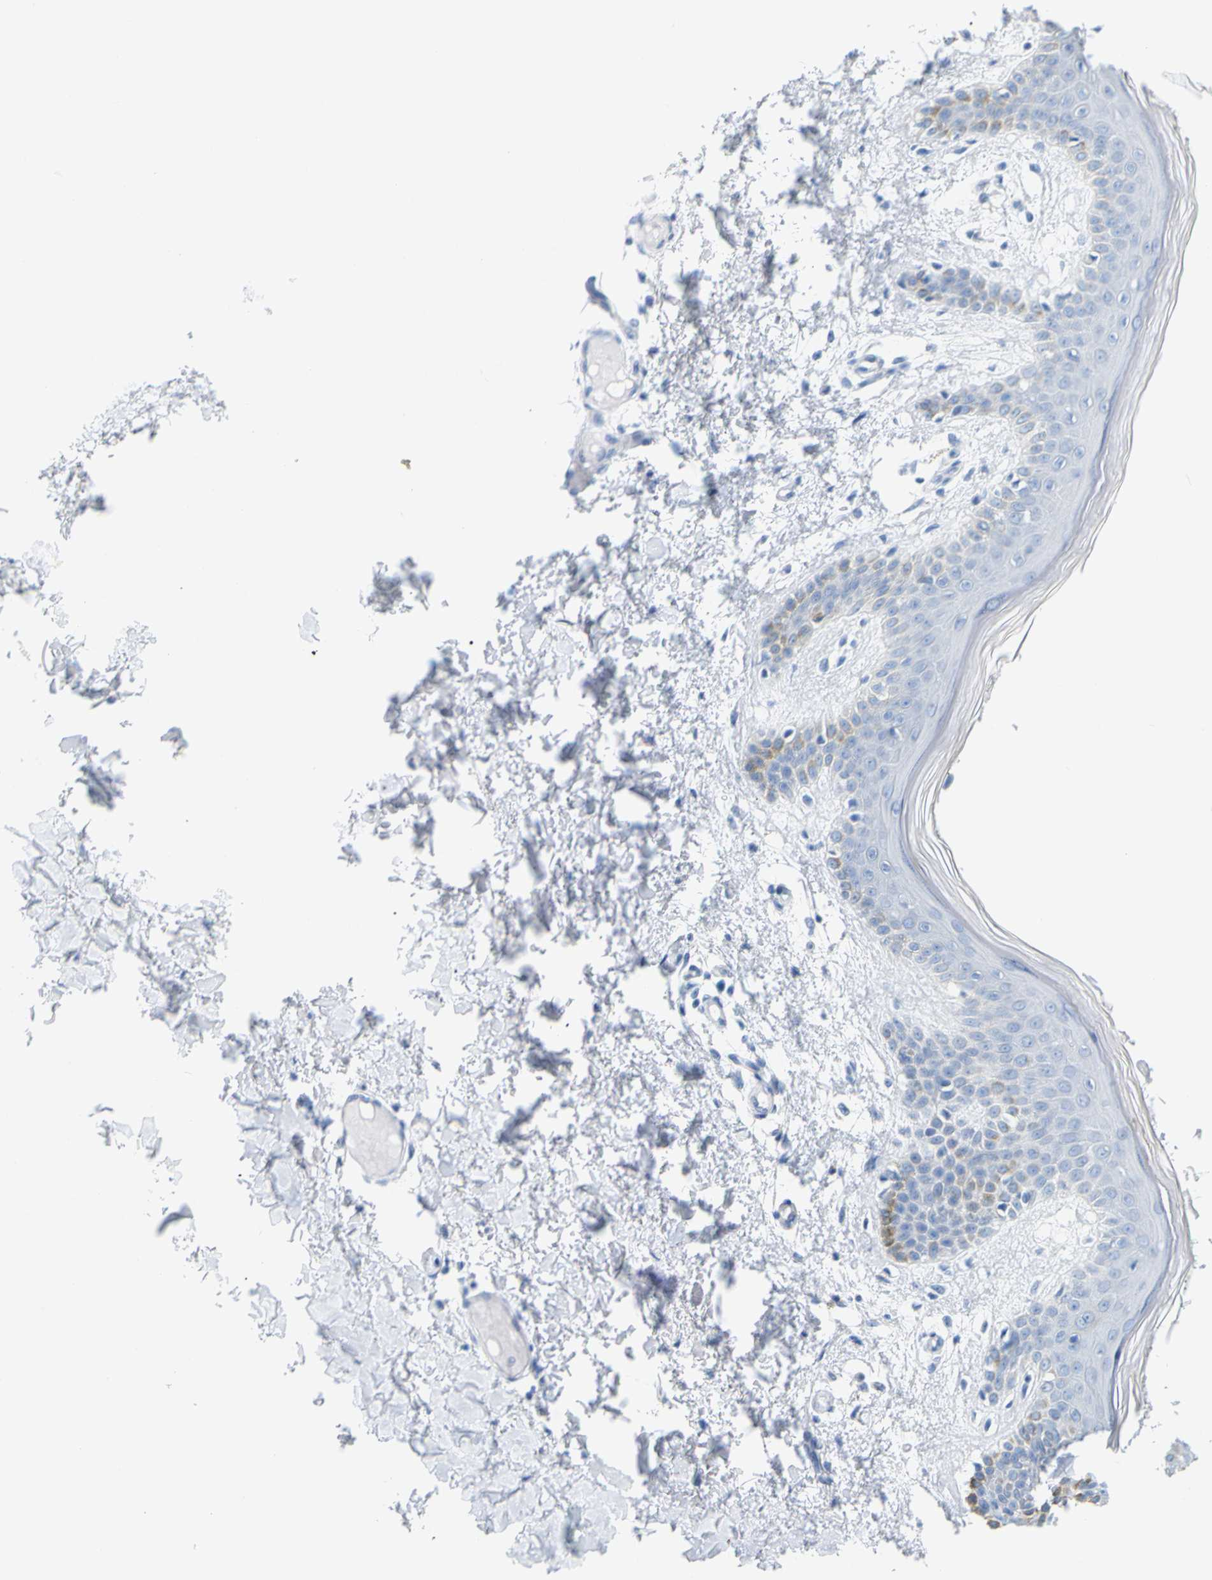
{"staining": {"intensity": "negative", "quantity": "none", "location": "none"}, "tissue": "skin", "cell_type": "Fibroblasts", "image_type": "normal", "snomed": [{"axis": "morphology", "description": "Normal tissue, NOS"}, {"axis": "topography", "description": "Skin"}], "caption": "Immunohistochemical staining of unremarkable skin reveals no significant staining in fibroblasts.", "gene": "OPN1SW", "patient": {"sex": "male", "age": 53}}